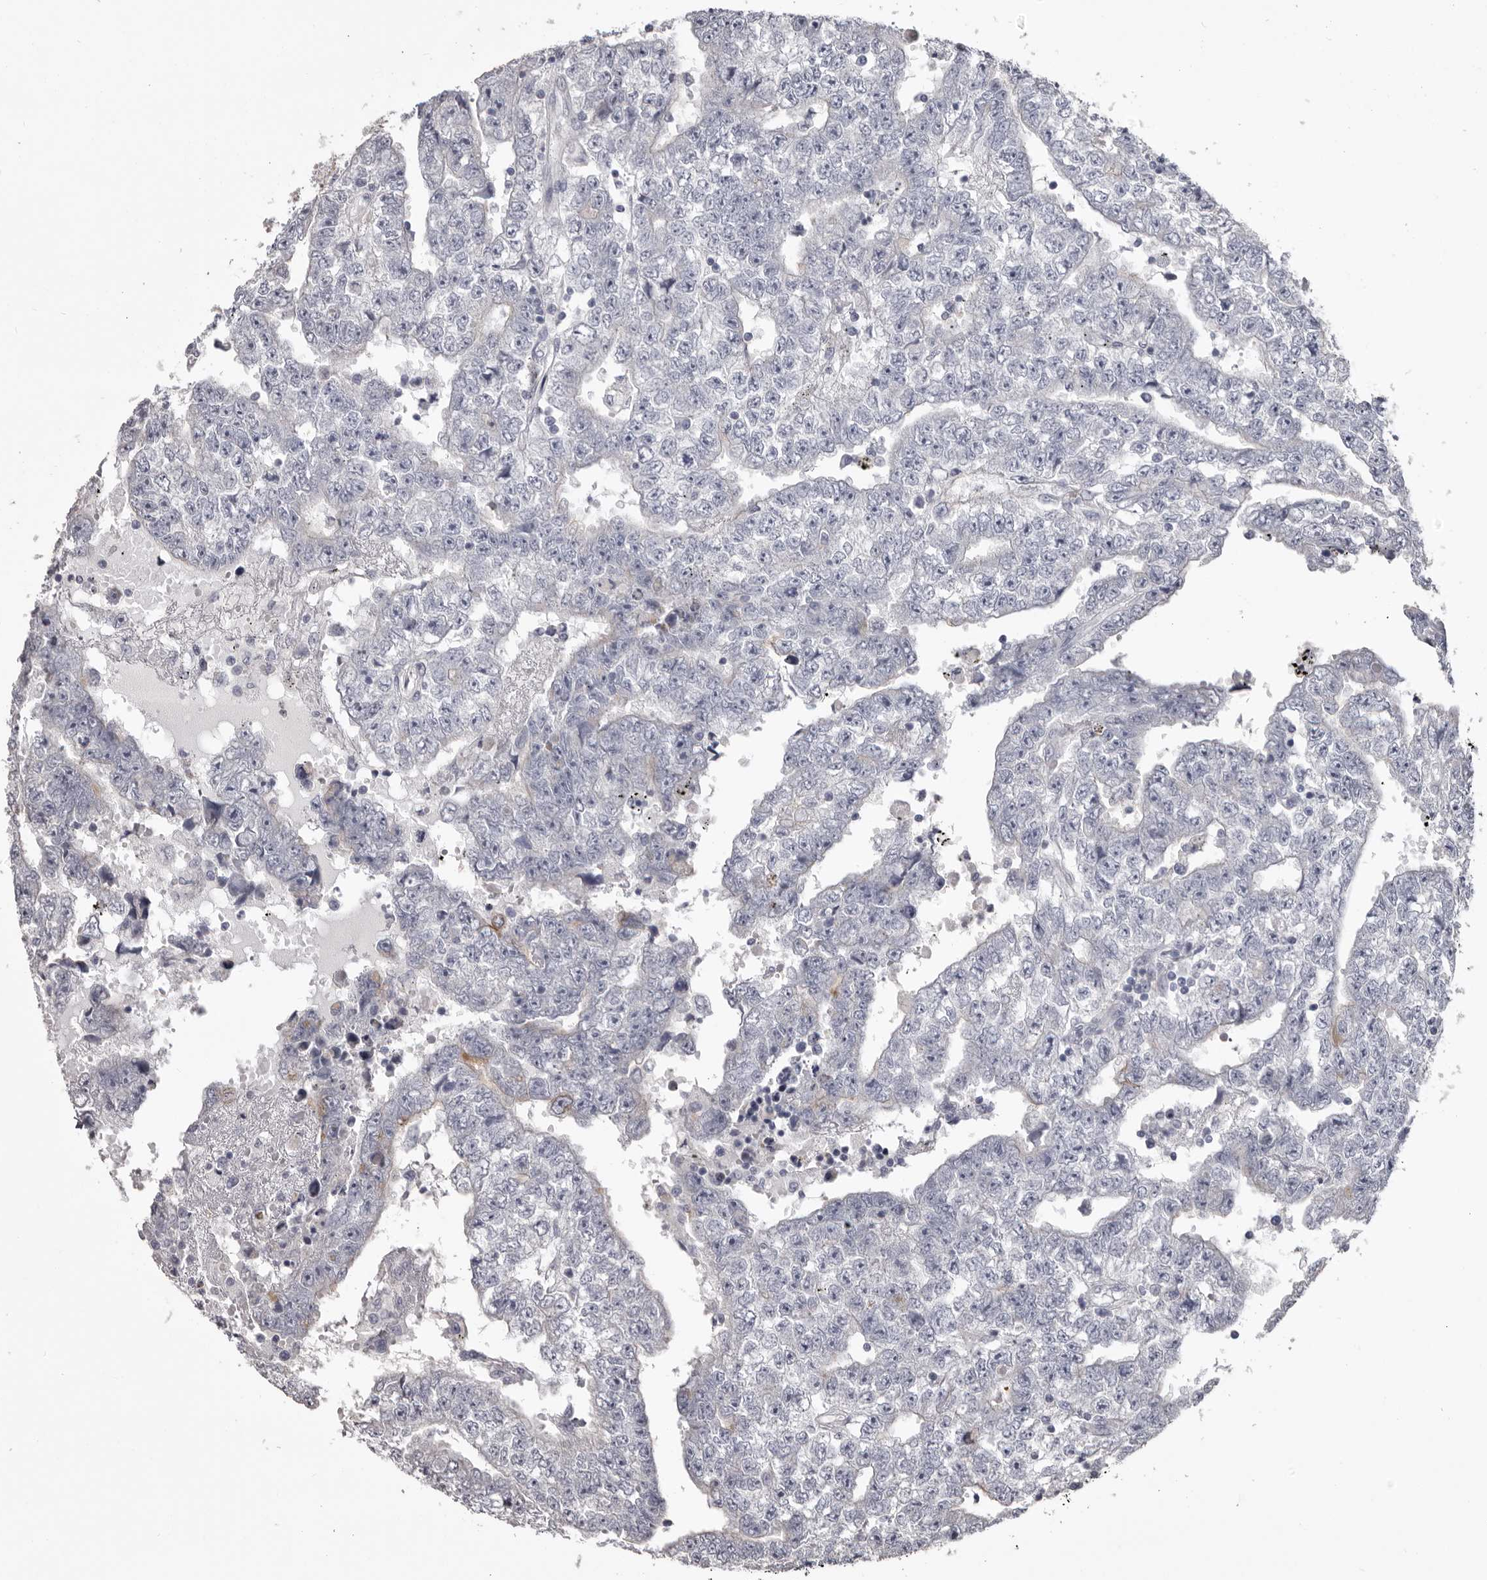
{"staining": {"intensity": "negative", "quantity": "none", "location": "none"}, "tissue": "testis cancer", "cell_type": "Tumor cells", "image_type": "cancer", "snomed": [{"axis": "morphology", "description": "Carcinoma, Embryonal, NOS"}, {"axis": "topography", "description": "Testis"}], "caption": "Immunohistochemistry (IHC) micrograph of neoplastic tissue: embryonal carcinoma (testis) stained with DAB (3,3'-diaminobenzidine) shows no significant protein positivity in tumor cells.", "gene": "LPAR6", "patient": {"sex": "male", "age": 25}}